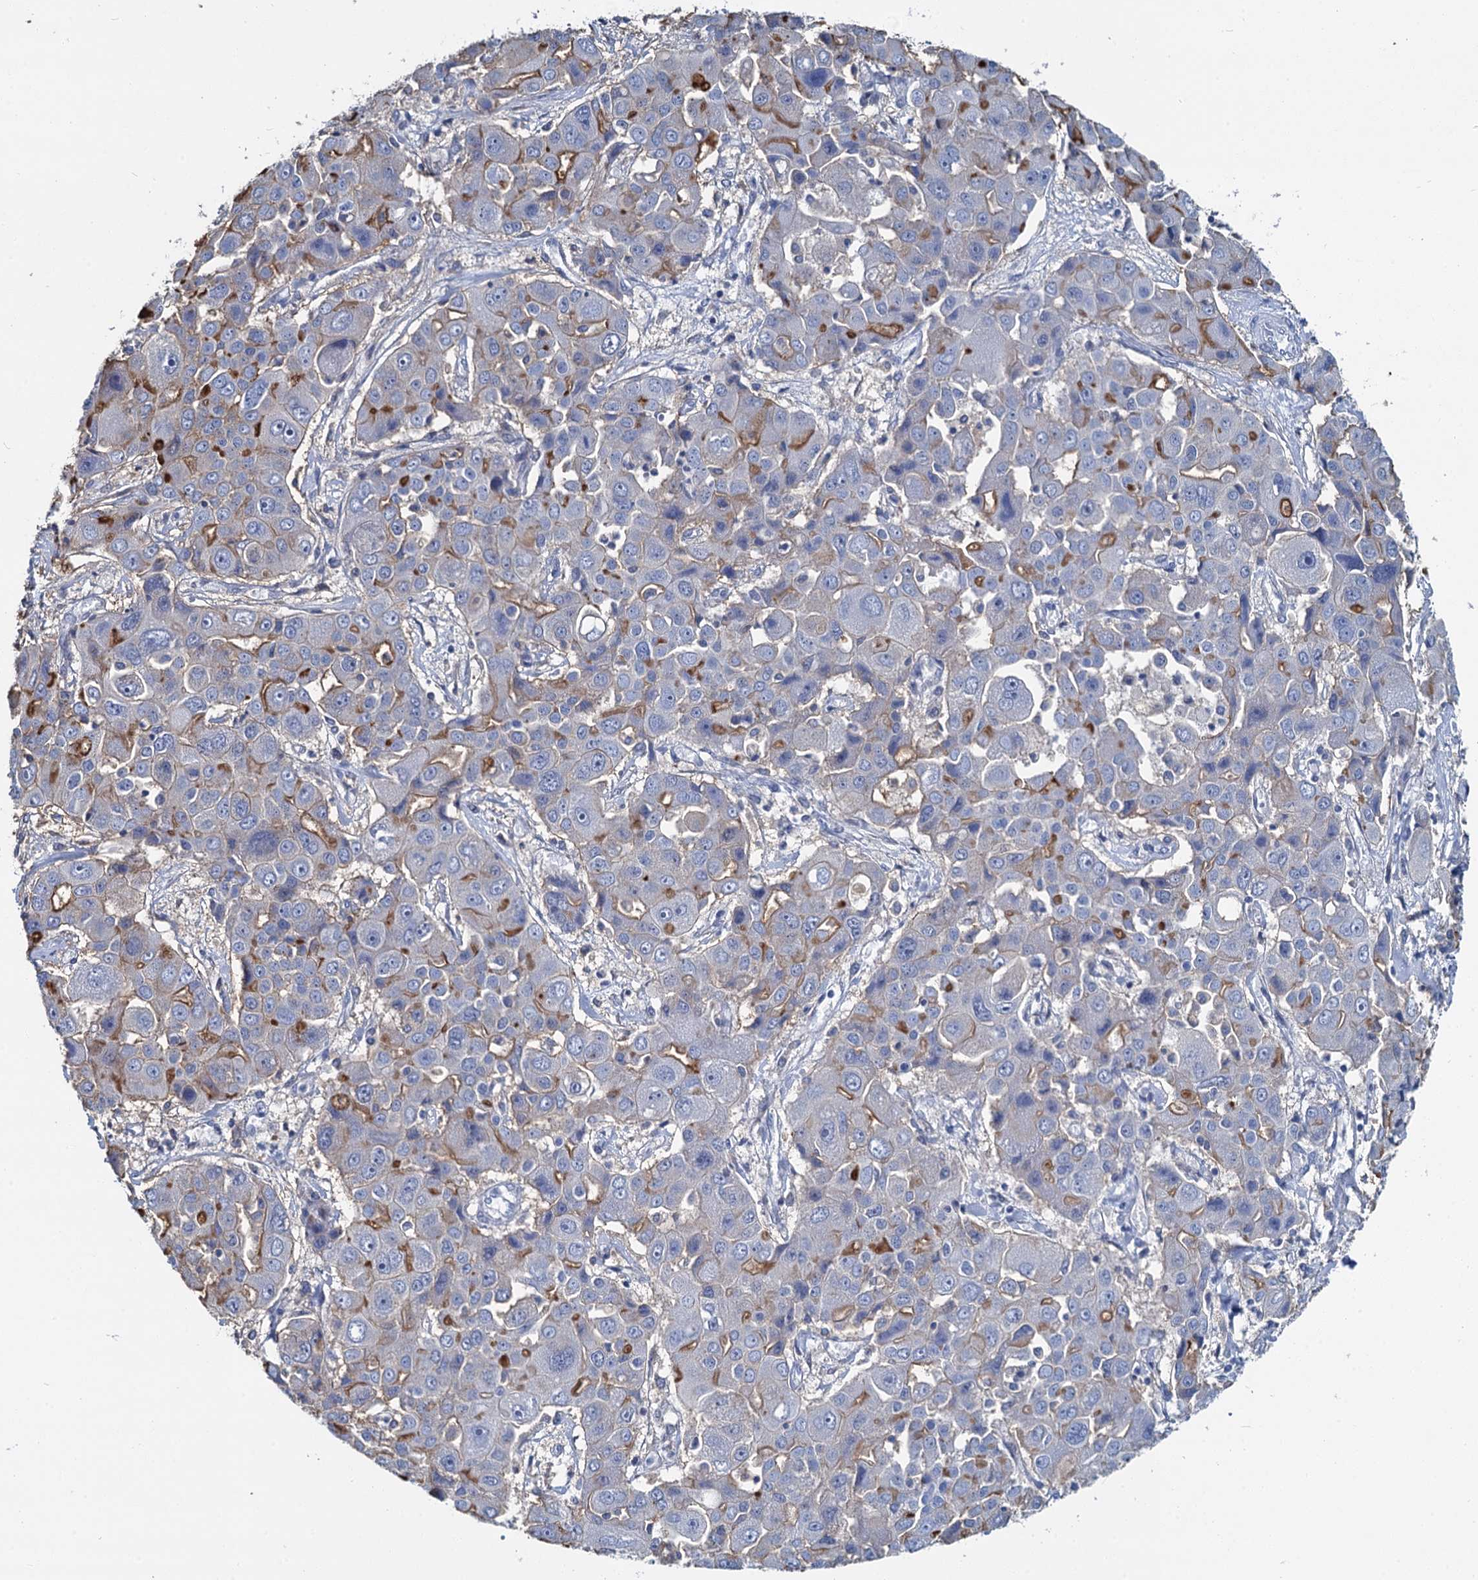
{"staining": {"intensity": "moderate", "quantity": "25%-75%", "location": "cytoplasmic/membranous"}, "tissue": "liver cancer", "cell_type": "Tumor cells", "image_type": "cancer", "snomed": [{"axis": "morphology", "description": "Cholangiocarcinoma"}, {"axis": "topography", "description": "Liver"}], "caption": "Liver cholangiocarcinoma was stained to show a protein in brown. There is medium levels of moderate cytoplasmic/membranous staining in approximately 25%-75% of tumor cells.", "gene": "MIOX", "patient": {"sex": "male", "age": 67}}